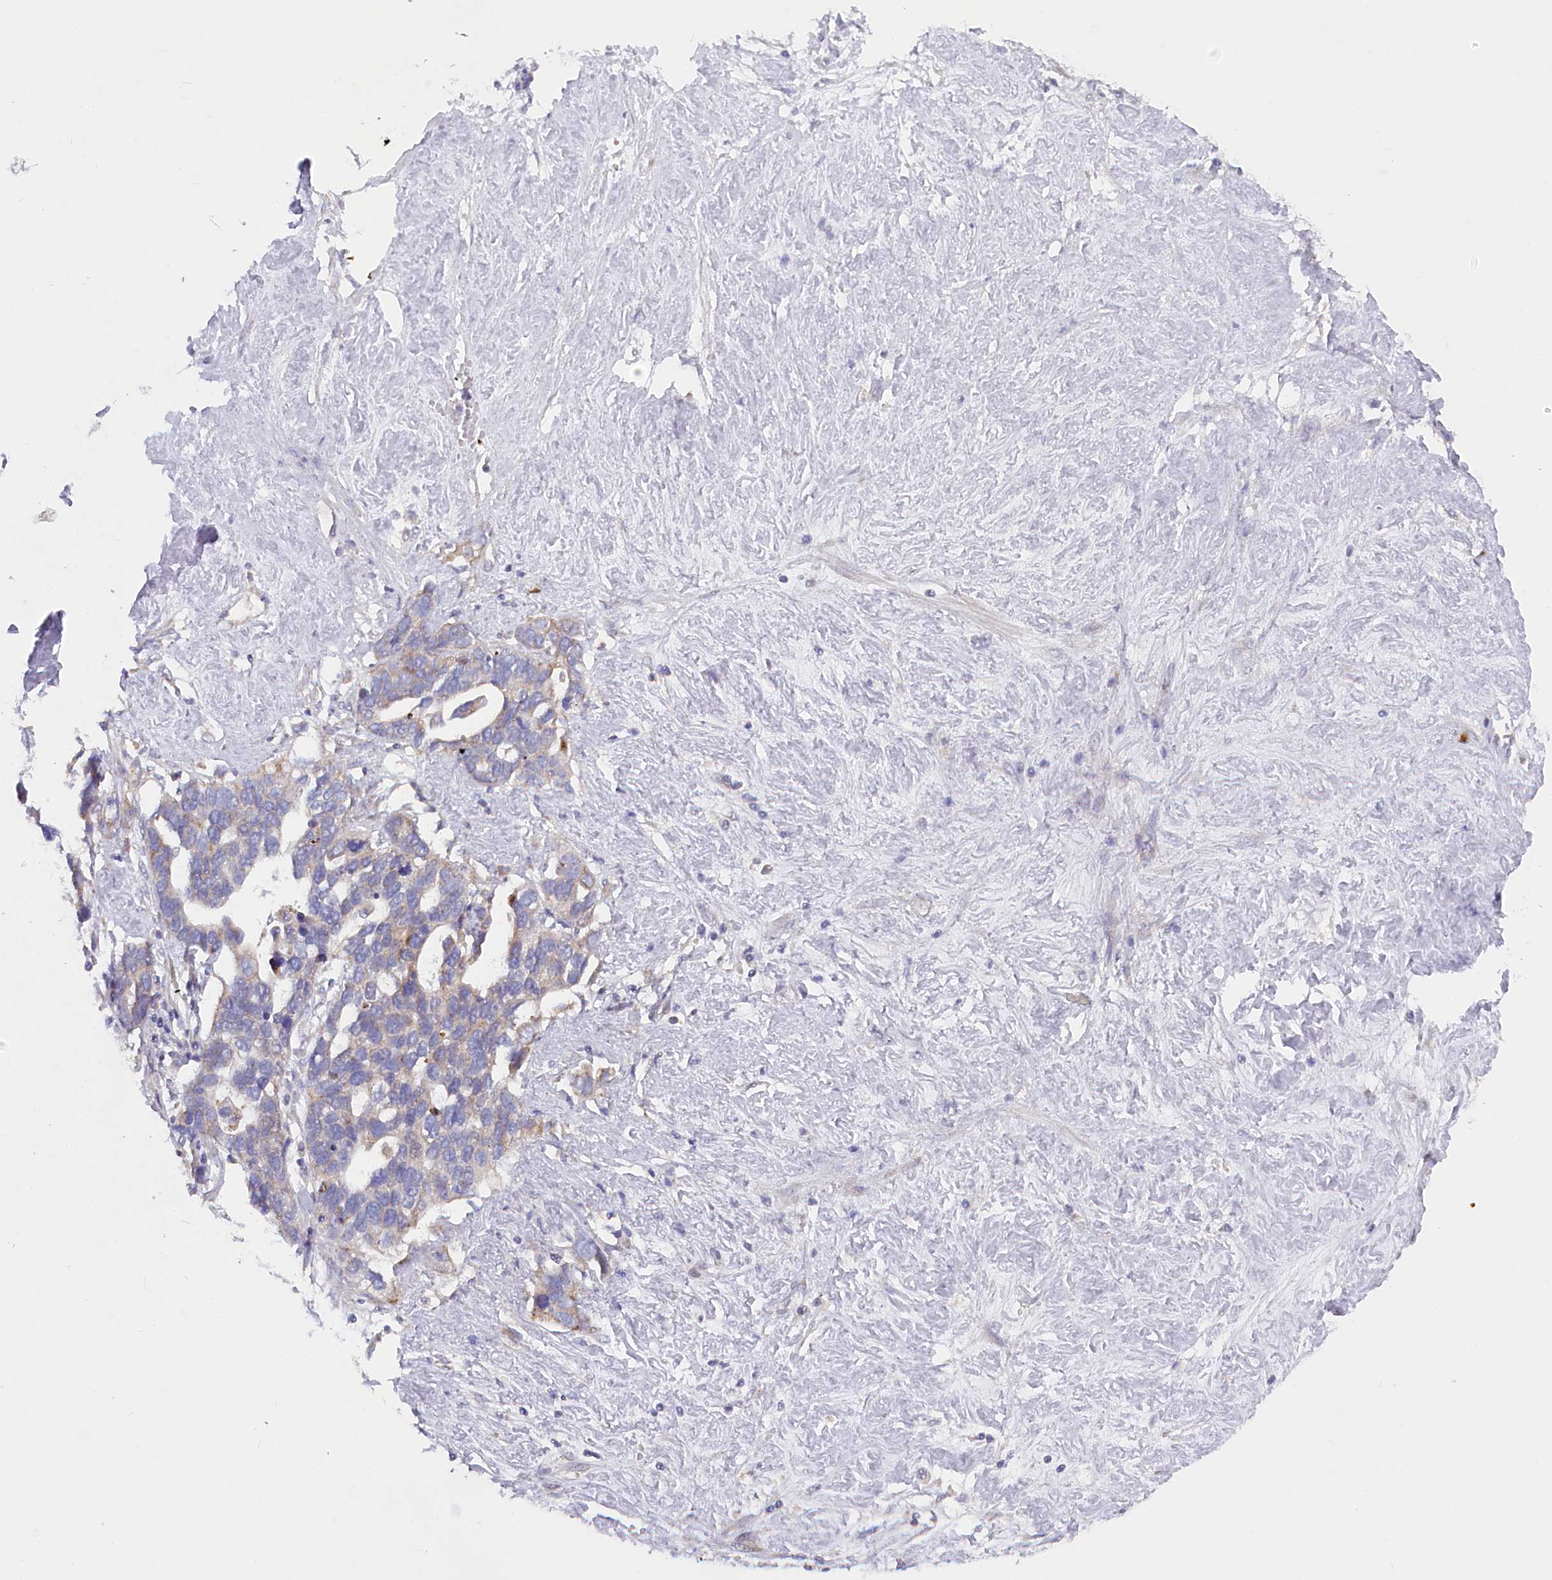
{"staining": {"intensity": "moderate", "quantity": ">75%", "location": "cytoplasmic/membranous"}, "tissue": "ovarian cancer", "cell_type": "Tumor cells", "image_type": "cancer", "snomed": [{"axis": "morphology", "description": "Cystadenocarcinoma, serous, NOS"}, {"axis": "topography", "description": "Ovary"}], "caption": "Immunohistochemical staining of human ovarian cancer displays medium levels of moderate cytoplasmic/membranous protein positivity in approximately >75% of tumor cells.", "gene": "POGLUT1", "patient": {"sex": "female", "age": 54}}